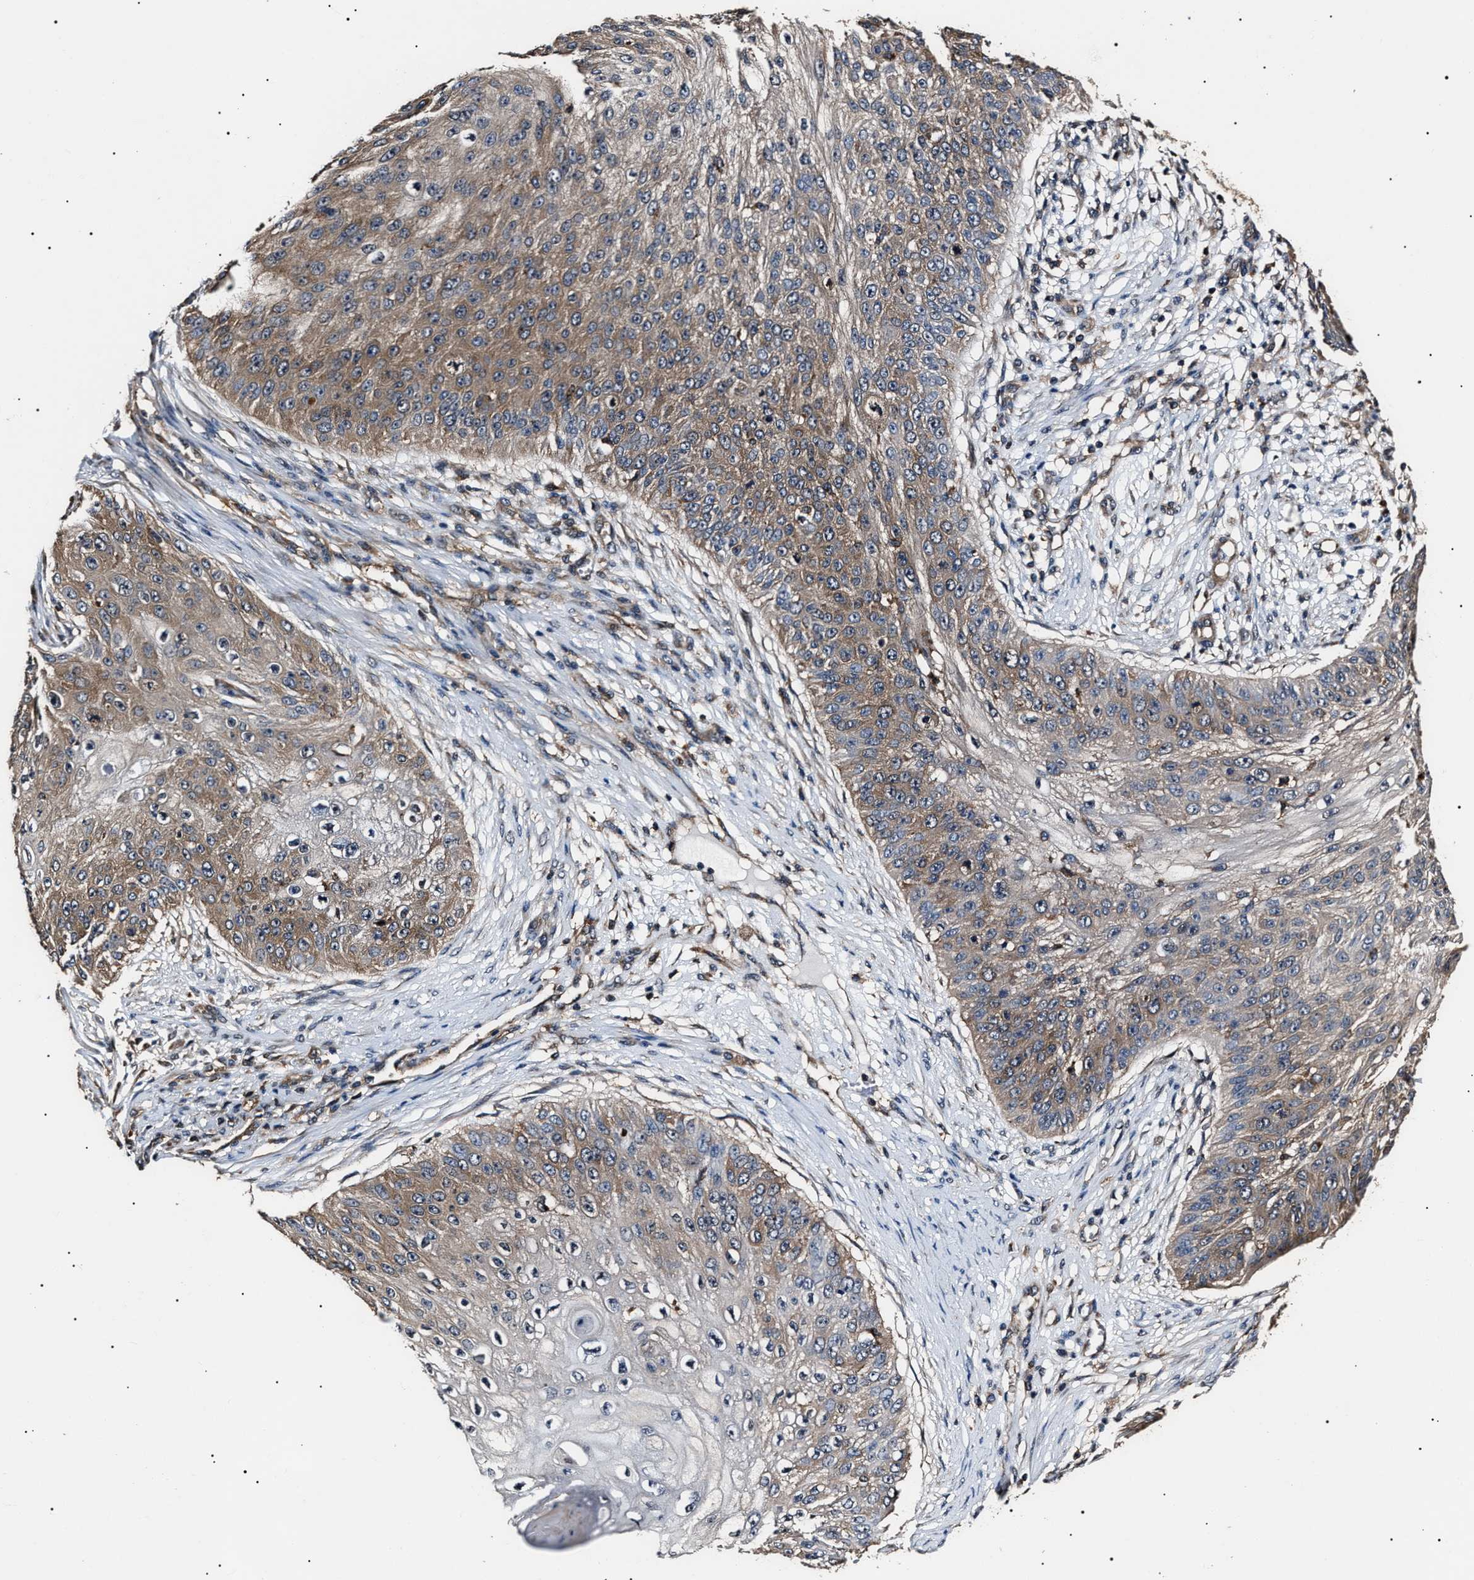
{"staining": {"intensity": "moderate", "quantity": ">75%", "location": "cytoplasmic/membranous"}, "tissue": "skin cancer", "cell_type": "Tumor cells", "image_type": "cancer", "snomed": [{"axis": "morphology", "description": "Squamous cell carcinoma, NOS"}, {"axis": "topography", "description": "Skin"}], "caption": "Immunohistochemical staining of skin cancer displays medium levels of moderate cytoplasmic/membranous staining in approximately >75% of tumor cells. (Stains: DAB (3,3'-diaminobenzidine) in brown, nuclei in blue, Microscopy: brightfield microscopy at high magnification).", "gene": "CCT8", "patient": {"sex": "female", "age": 80}}